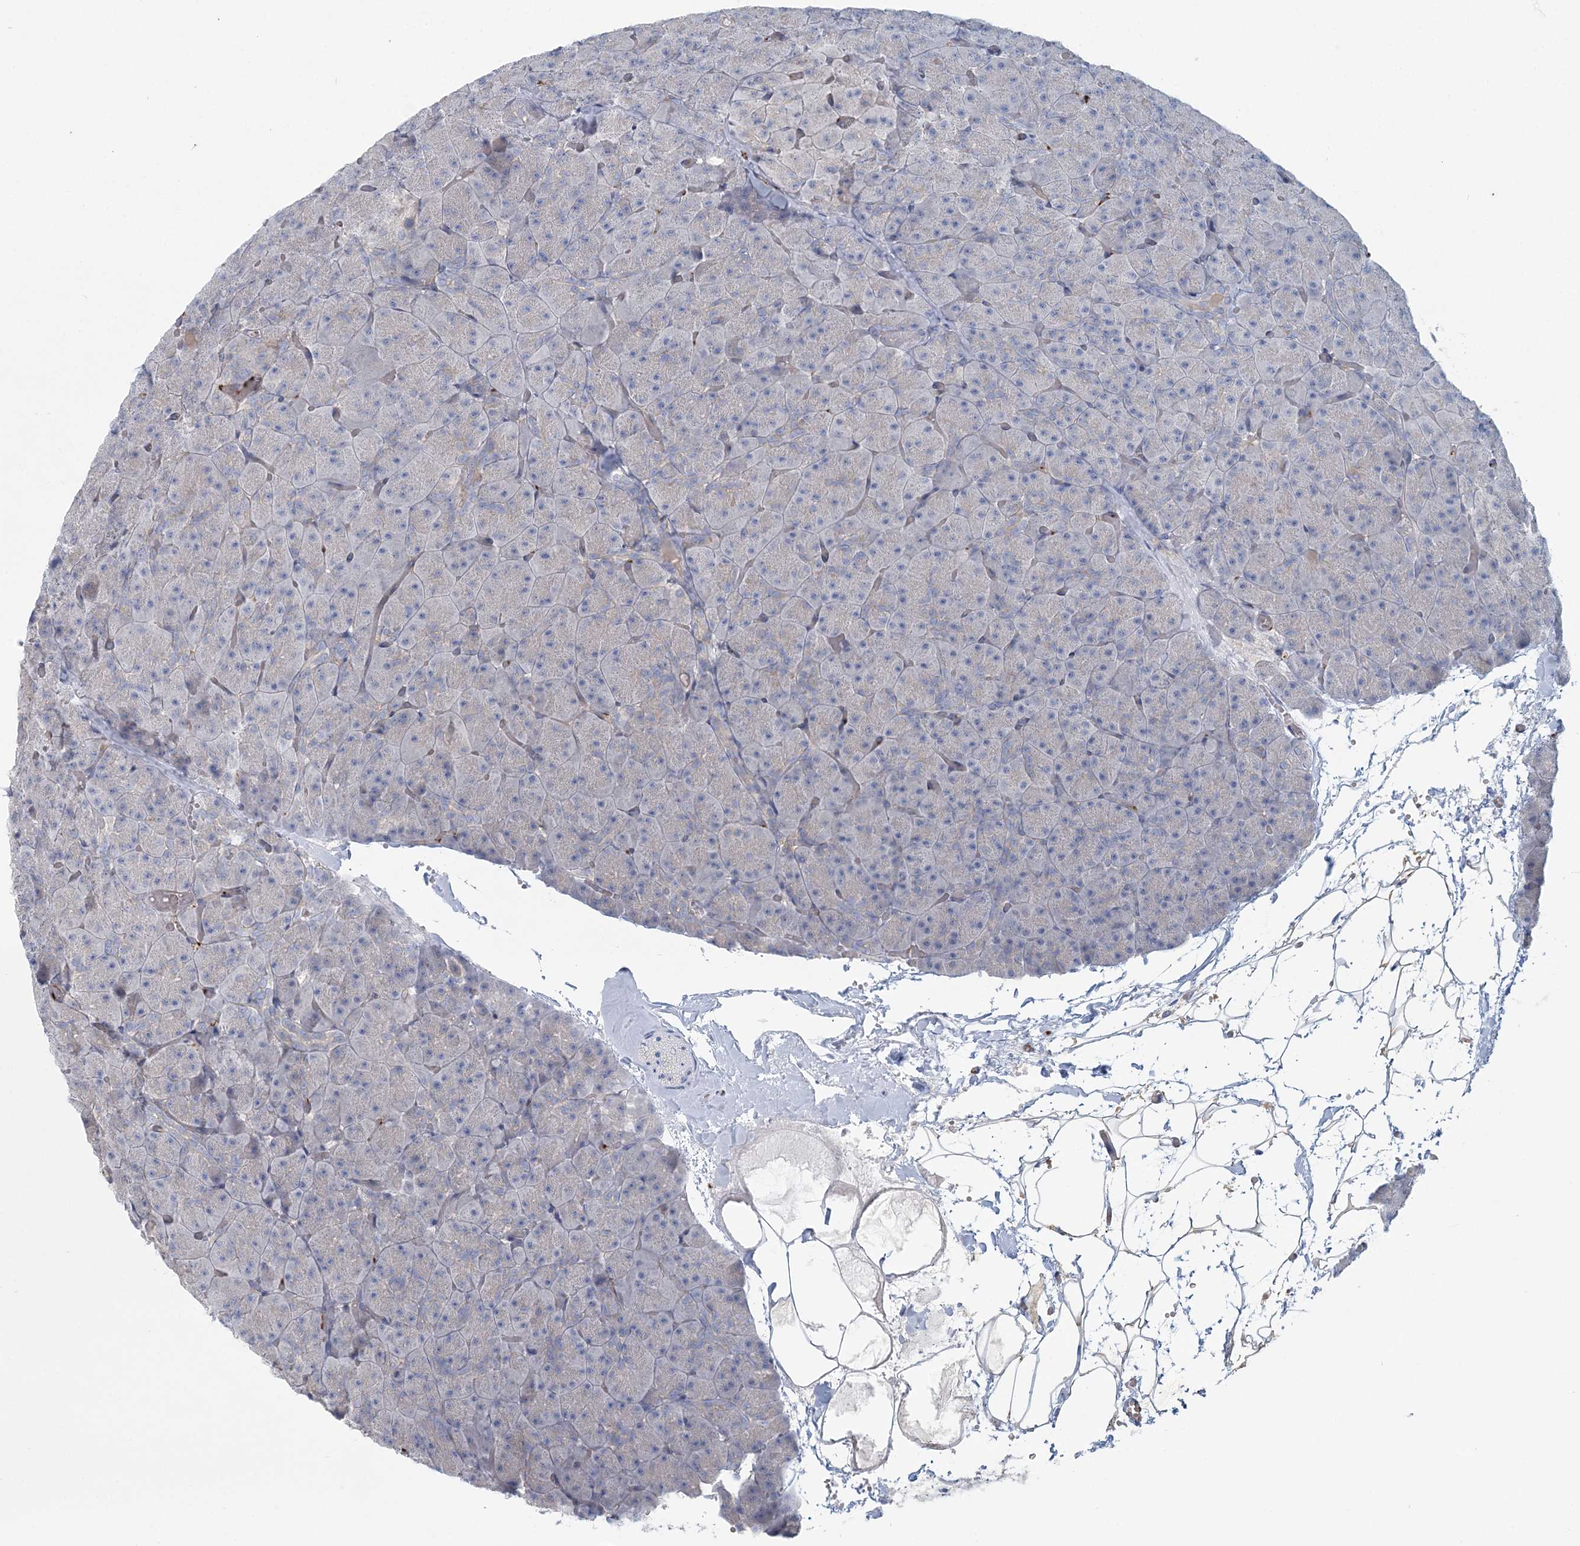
{"staining": {"intensity": "negative", "quantity": "none", "location": "none"}, "tissue": "pancreas", "cell_type": "Exocrine glandular cells", "image_type": "normal", "snomed": [{"axis": "morphology", "description": "Normal tissue, NOS"}, {"axis": "topography", "description": "Pancreas"}], "caption": "Exocrine glandular cells show no significant expression in unremarkable pancreas.", "gene": "CUEDC2", "patient": {"sex": "male", "age": 36}}